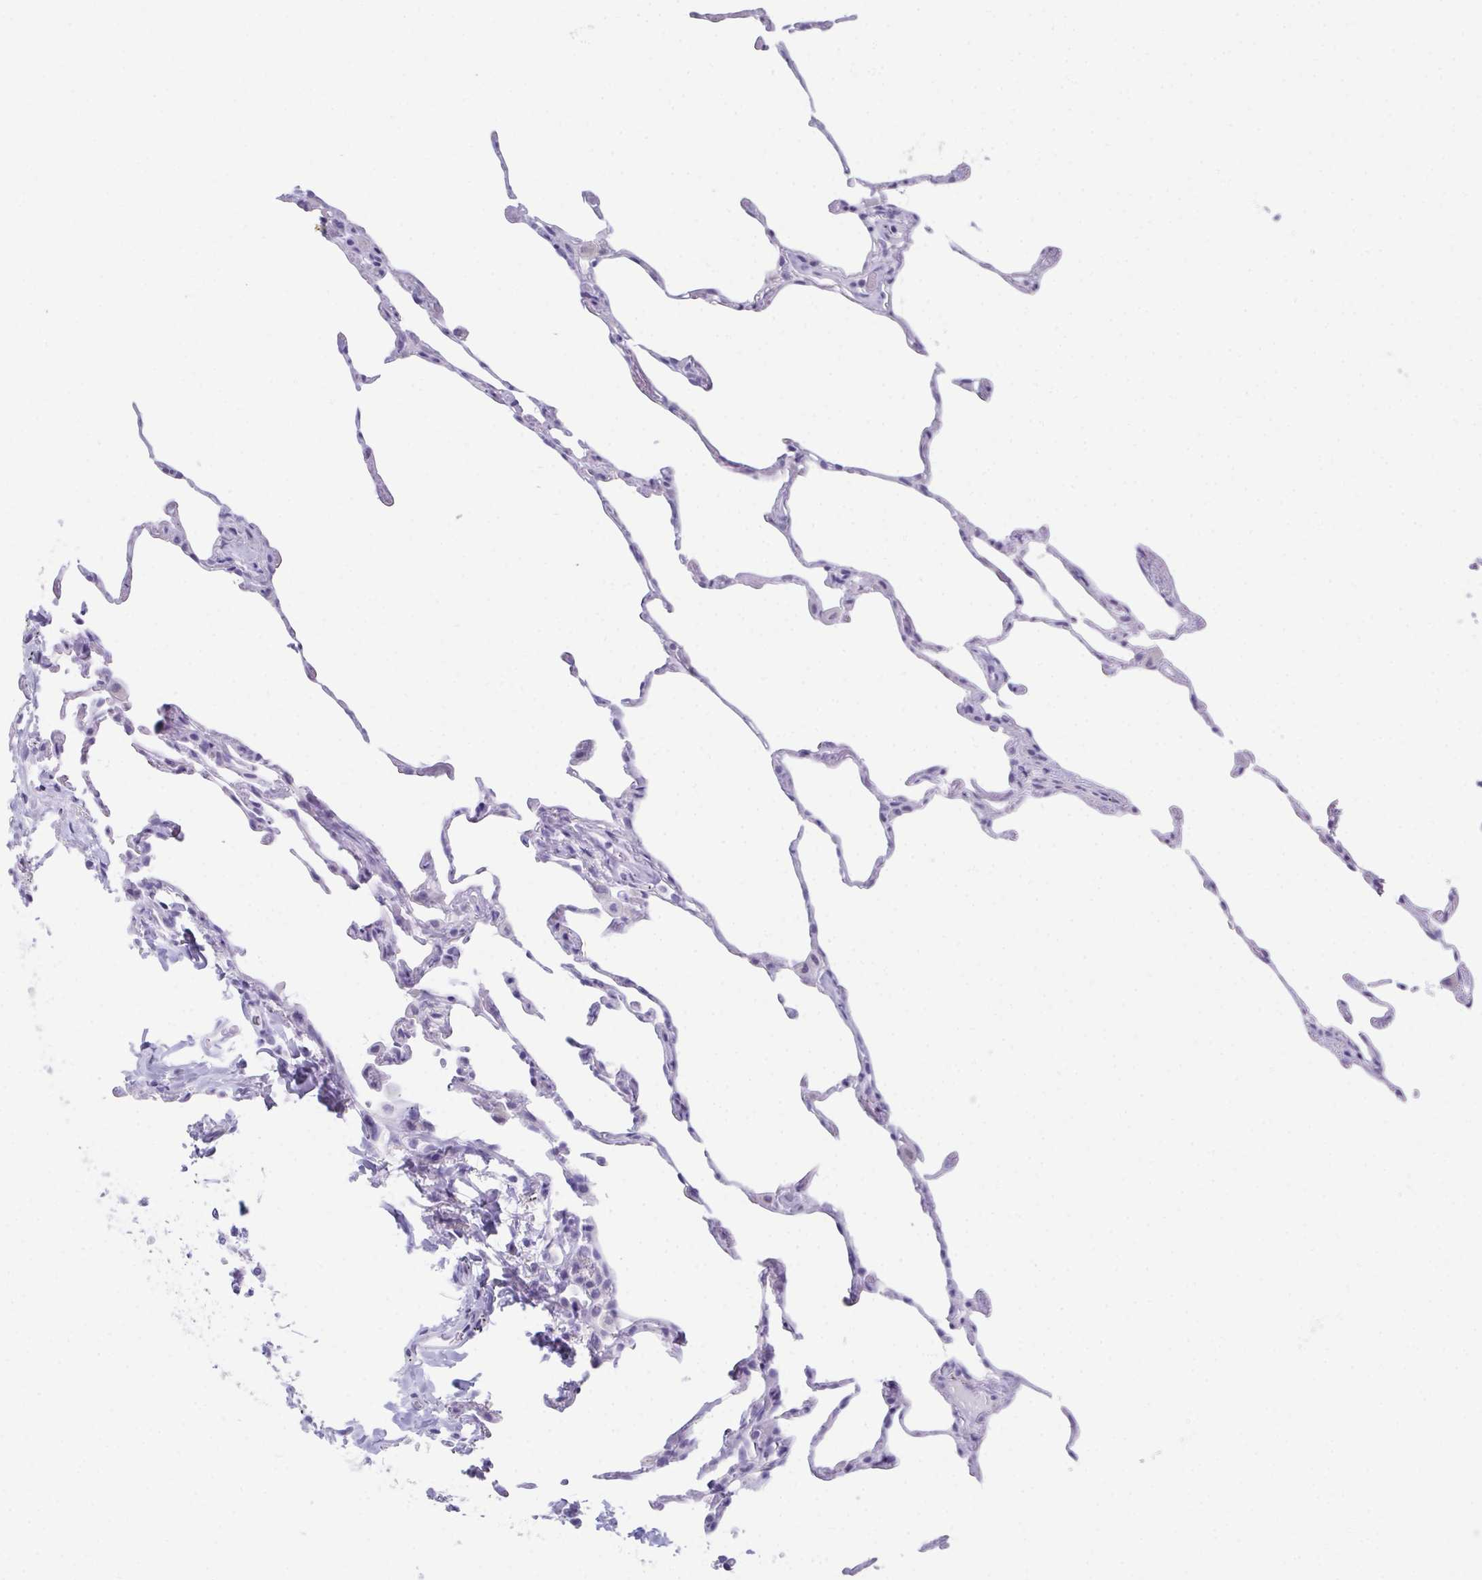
{"staining": {"intensity": "negative", "quantity": "none", "location": "none"}, "tissue": "lung", "cell_type": "Alveolar cells", "image_type": "normal", "snomed": [{"axis": "morphology", "description": "Normal tissue, NOS"}, {"axis": "topography", "description": "Lung"}], "caption": "DAB immunohistochemical staining of benign human lung displays no significant staining in alveolar cells.", "gene": "TEX19", "patient": {"sex": "female", "age": 57}}